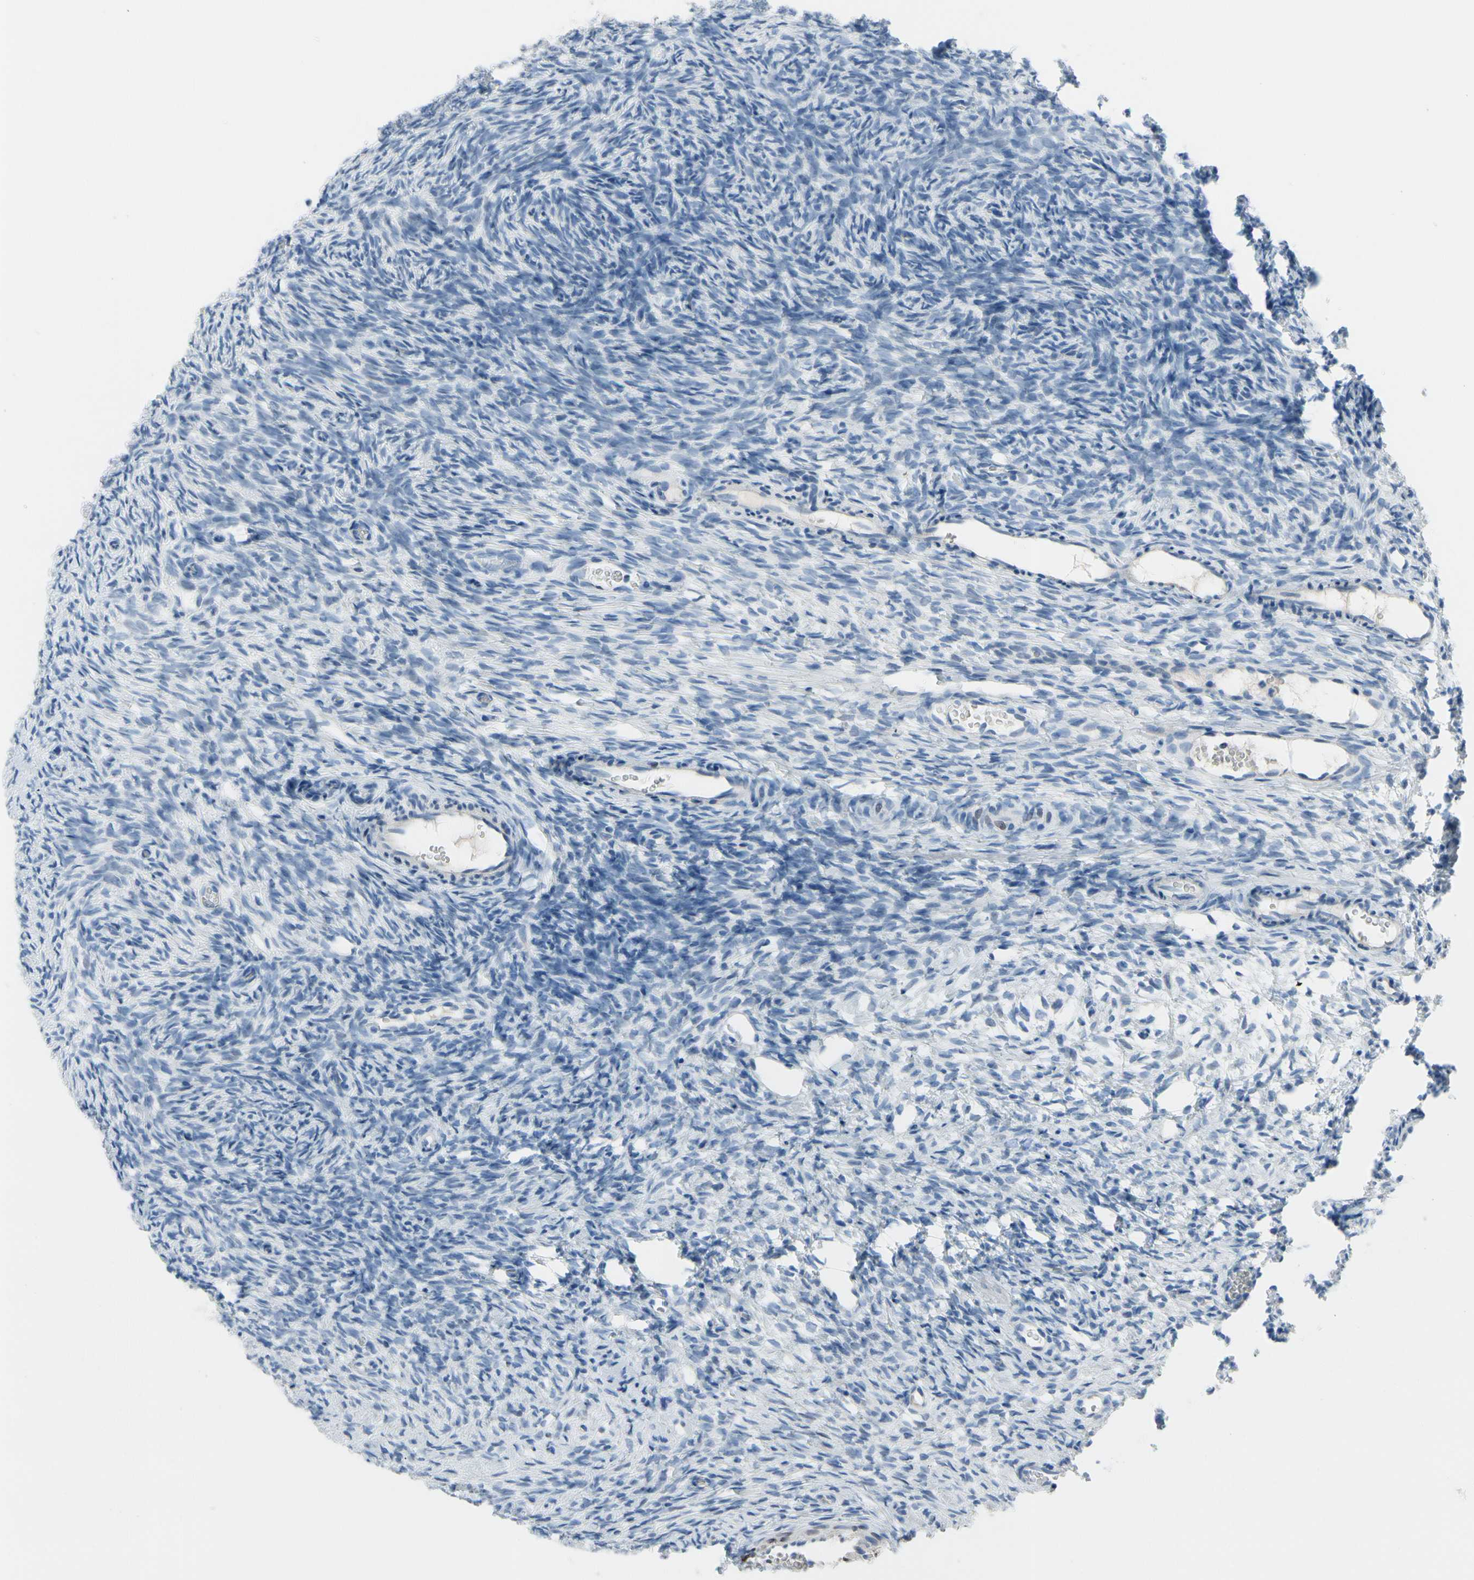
{"staining": {"intensity": "negative", "quantity": "none", "location": "none"}, "tissue": "ovary", "cell_type": "Ovarian stroma cells", "image_type": "normal", "snomed": [{"axis": "morphology", "description": "Normal tissue, NOS"}, {"axis": "topography", "description": "Ovary"}], "caption": "High power microscopy micrograph of an immunohistochemistry (IHC) image of unremarkable ovary, revealing no significant positivity in ovarian stroma cells.", "gene": "MUC5B", "patient": {"sex": "female", "age": 35}}